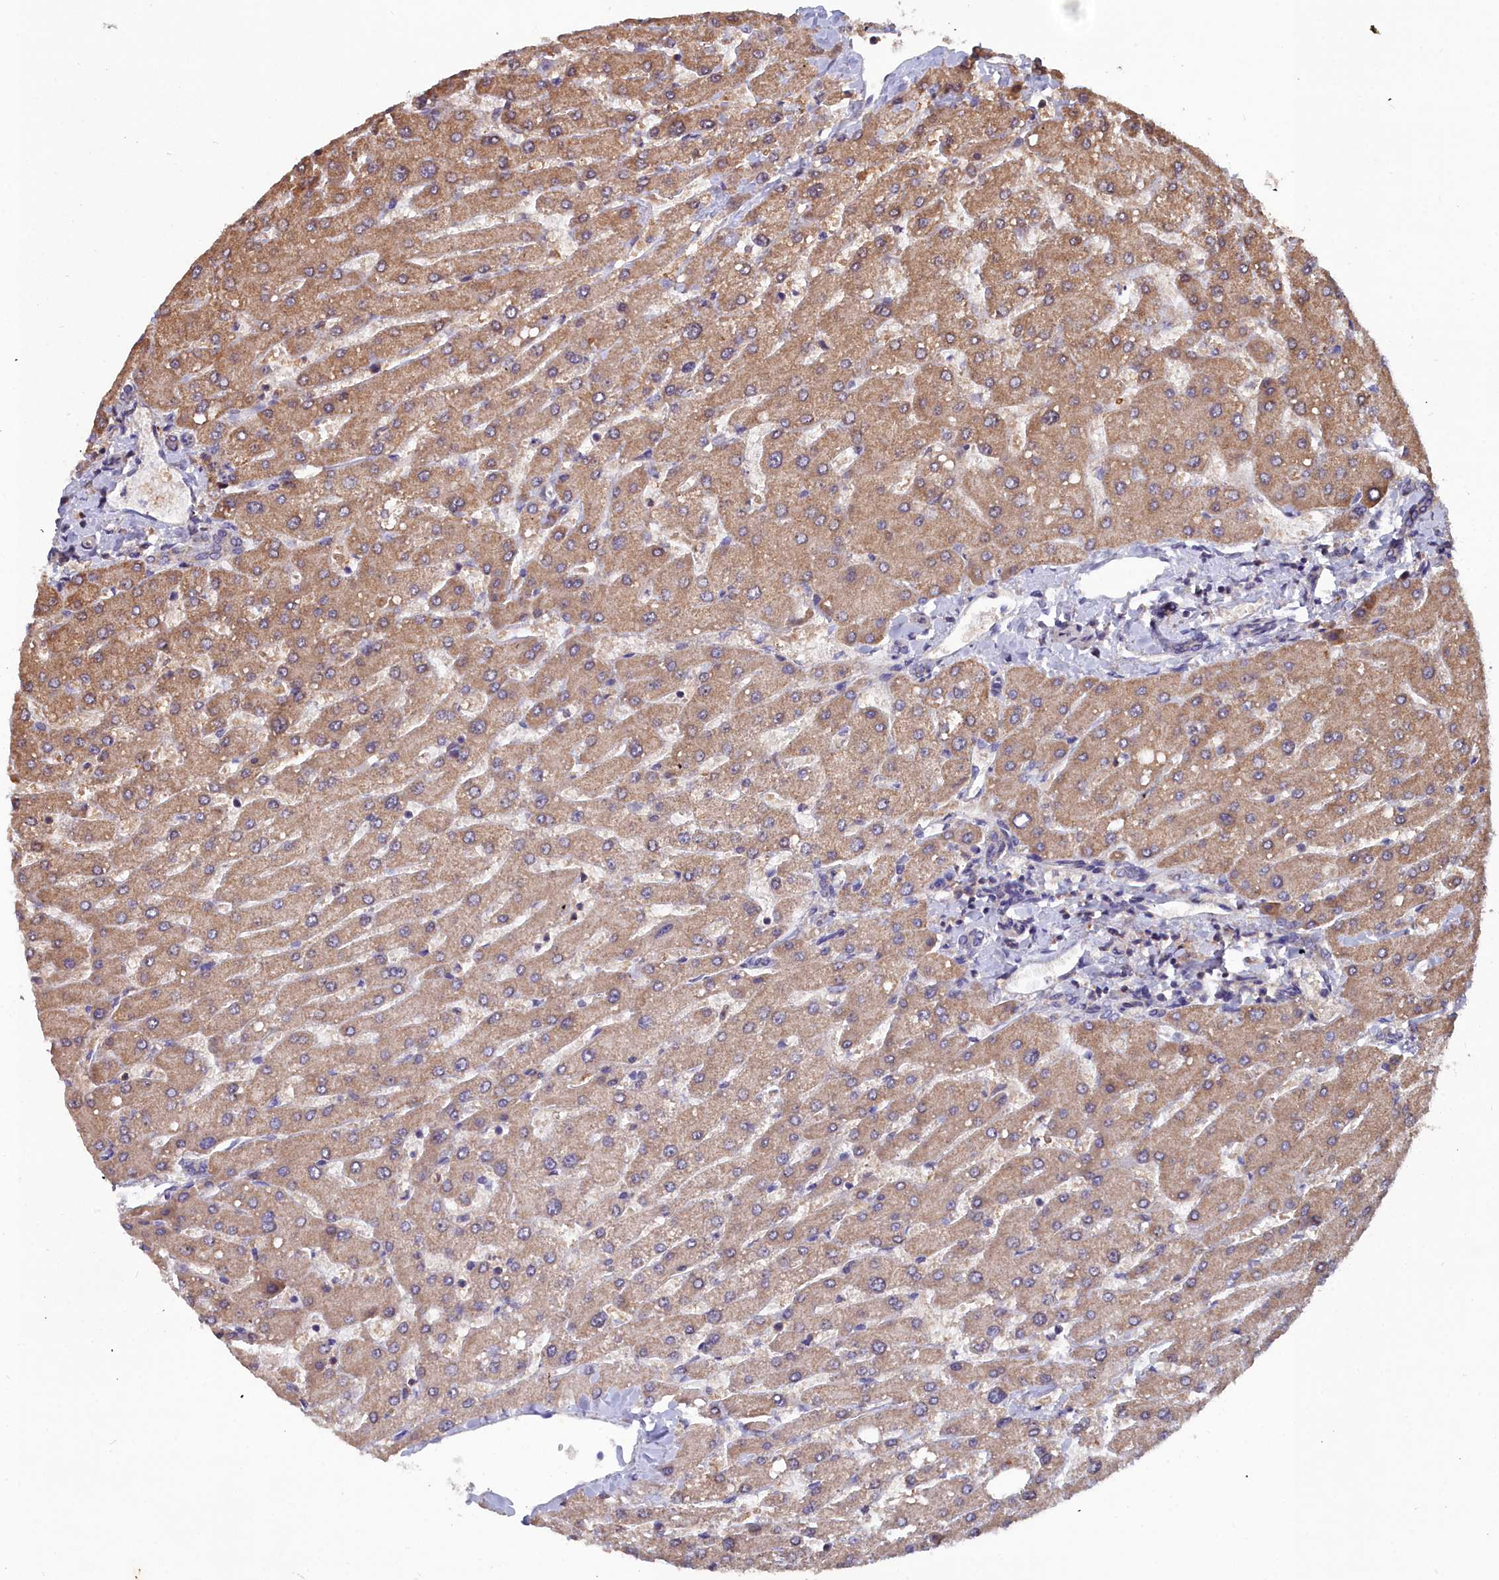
{"staining": {"intensity": "weak", "quantity": "25%-75%", "location": "cytoplasmic/membranous"}, "tissue": "liver", "cell_type": "Cholangiocytes", "image_type": "normal", "snomed": [{"axis": "morphology", "description": "Normal tissue, NOS"}, {"axis": "topography", "description": "Liver"}], "caption": "Immunohistochemistry (IHC) (DAB (3,3'-diaminobenzidine)) staining of normal liver displays weak cytoplasmic/membranous protein positivity in about 25%-75% of cholangiocytes. The staining was performed using DAB (3,3'-diaminobenzidine), with brown indicating positive protein expression. Nuclei are stained blue with hematoxylin.", "gene": "GFRA2", "patient": {"sex": "male", "age": 55}}